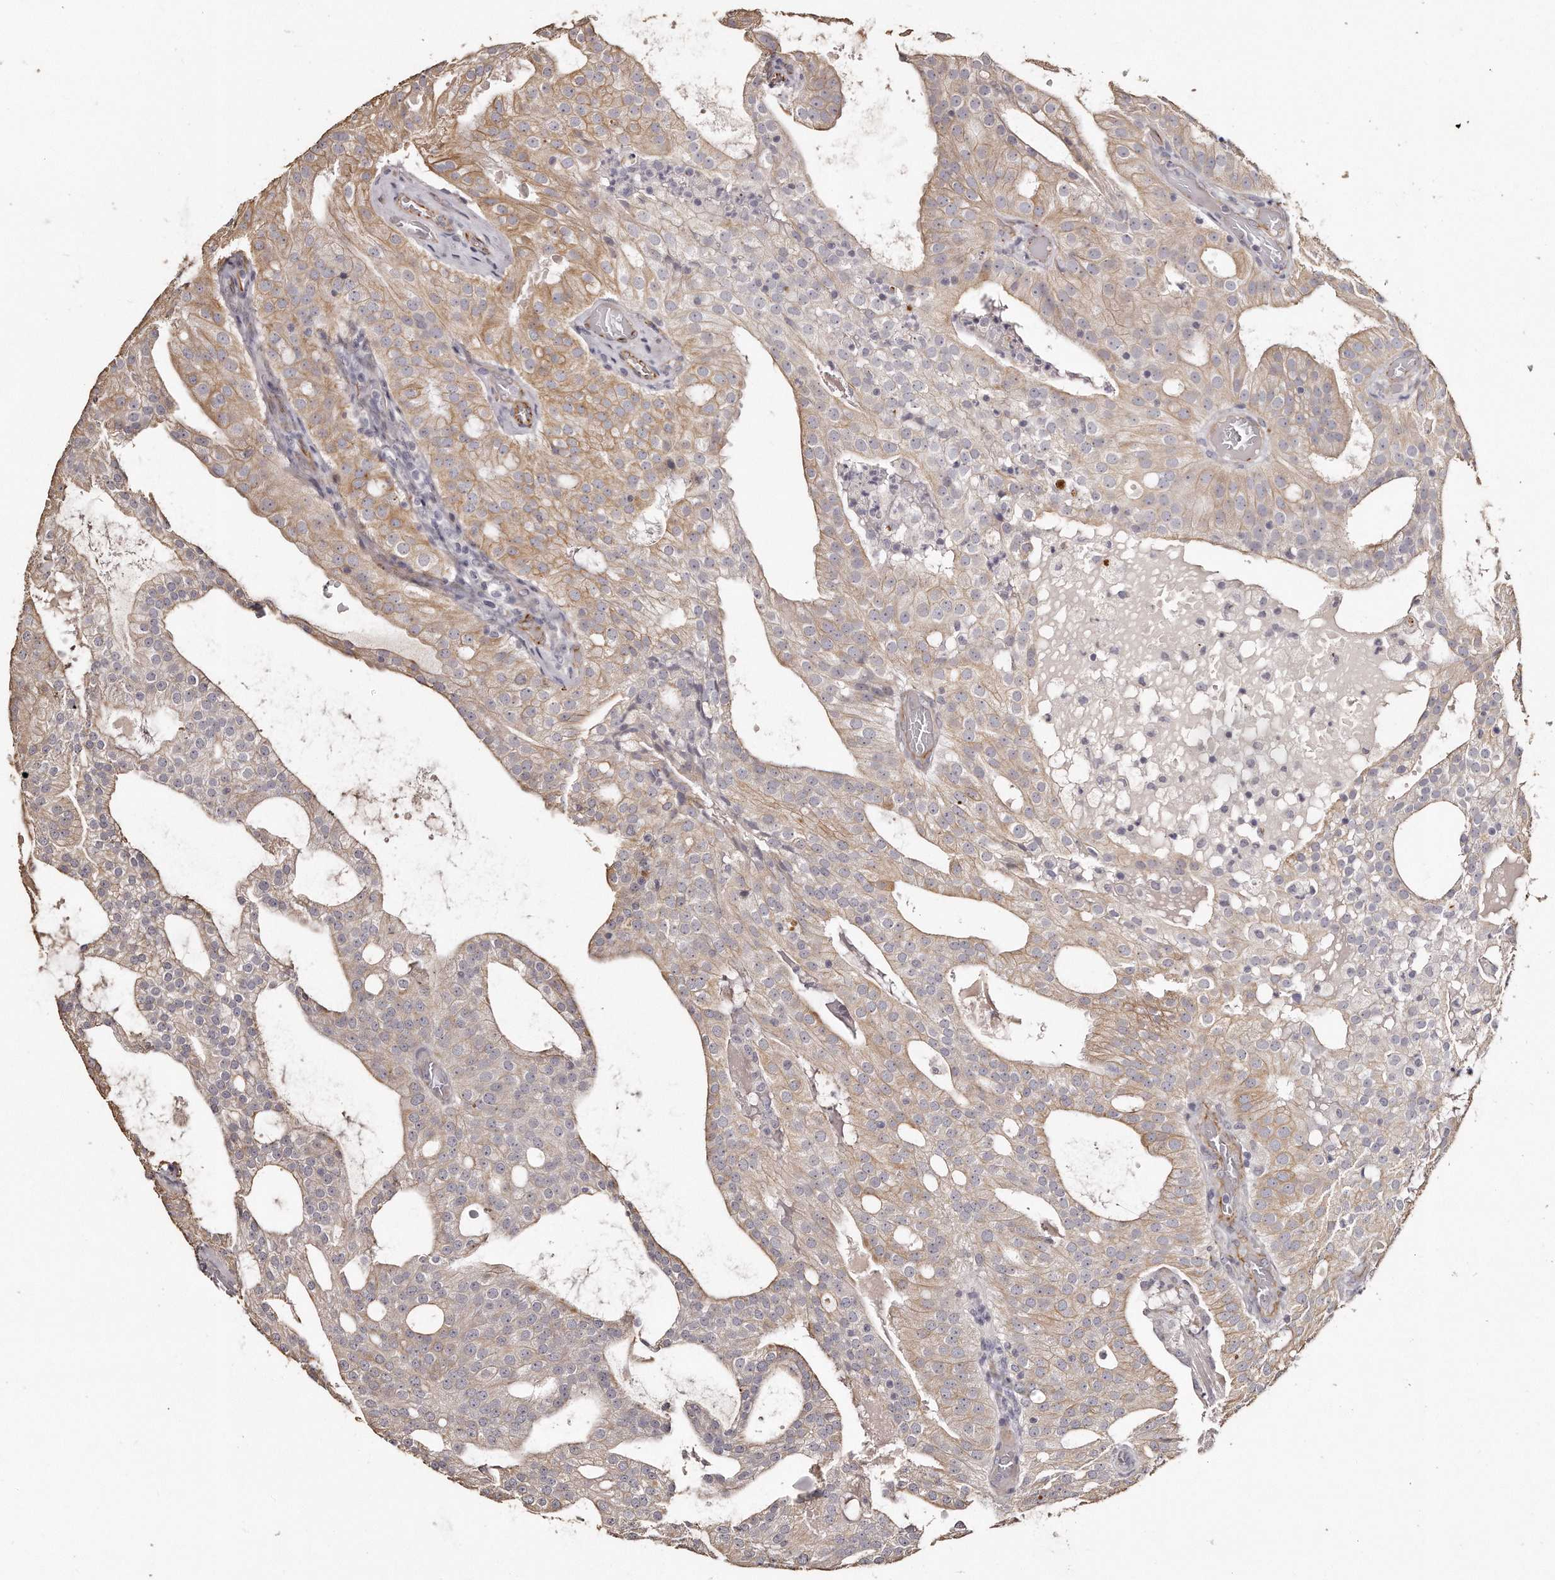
{"staining": {"intensity": "moderate", "quantity": "25%-75%", "location": "cytoplasmic/membranous"}, "tissue": "prostate cancer", "cell_type": "Tumor cells", "image_type": "cancer", "snomed": [{"axis": "morphology", "description": "Adenocarcinoma, Medium grade"}, {"axis": "topography", "description": "Prostate"}], "caption": "There is medium levels of moderate cytoplasmic/membranous positivity in tumor cells of medium-grade adenocarcinoma (prostate), as demonstrated by immunohistochemical staining (brown color).", "gene": "ZYG11A", "patient": {"sex": "male", "age": 88}}